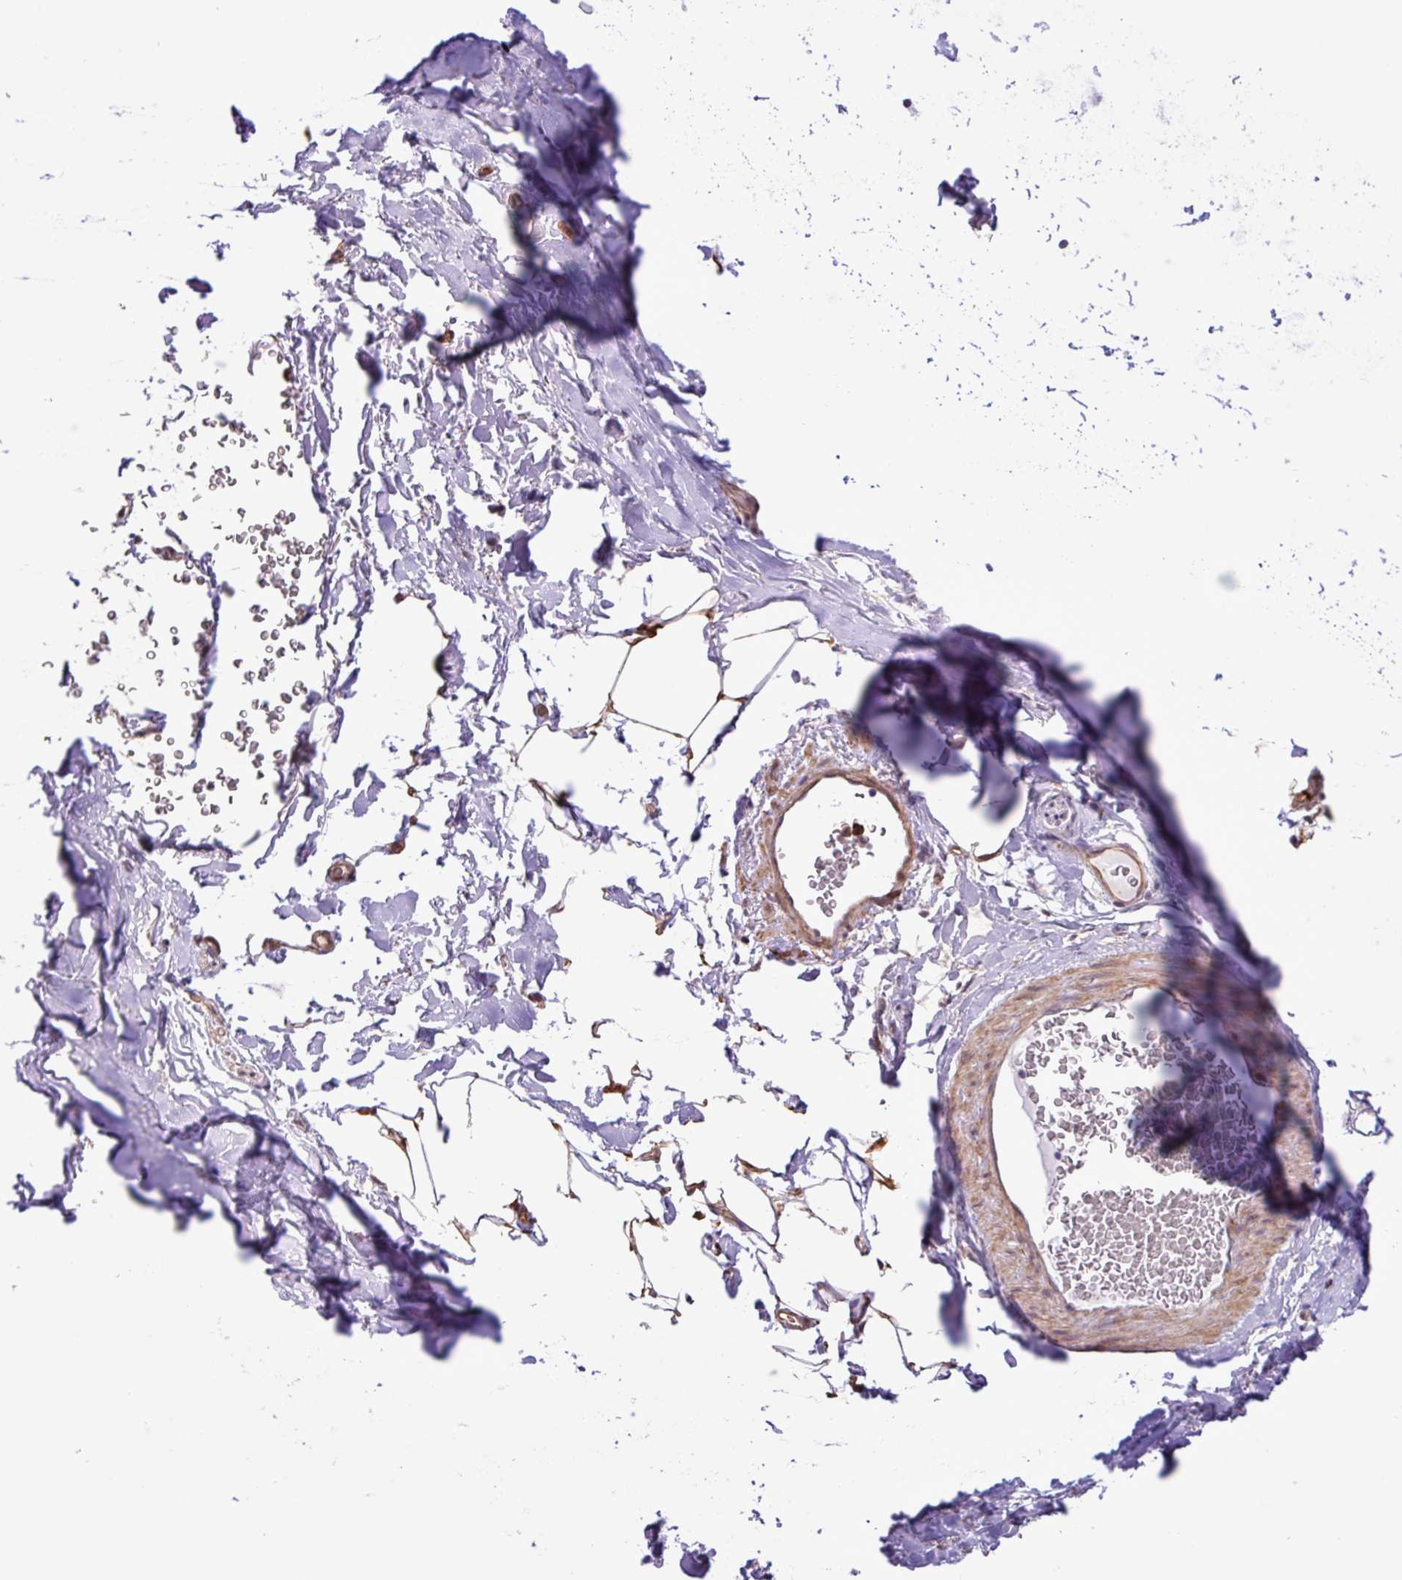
{"staining": {"intensity": "moderate", "quantity": "25%-75%", "location": "cytoplasmic/membranous,nuclear"}, "tissue": "adipose tissue", "cell_type": "Adipocytes", "image_type": "normal", "snomed": [{"axis": "morphology", "description": "Normal tissue, NOS"}, {"axis": "topography", "description": "Cartilage tissue"}, {"axis": "topography", "description": "Bronchus"}], "caption": "Immunohistochemistry (IHC) of benign human adipose tissue reveals medium levels of moderate cytoplasmic/membranous,nuclear expression in about 25%-75% of adipocytes. (IHC, brightfield microscopy, high magnification).", "gene": "CHST11", "patient": {"sex": "female", "age": 72}}